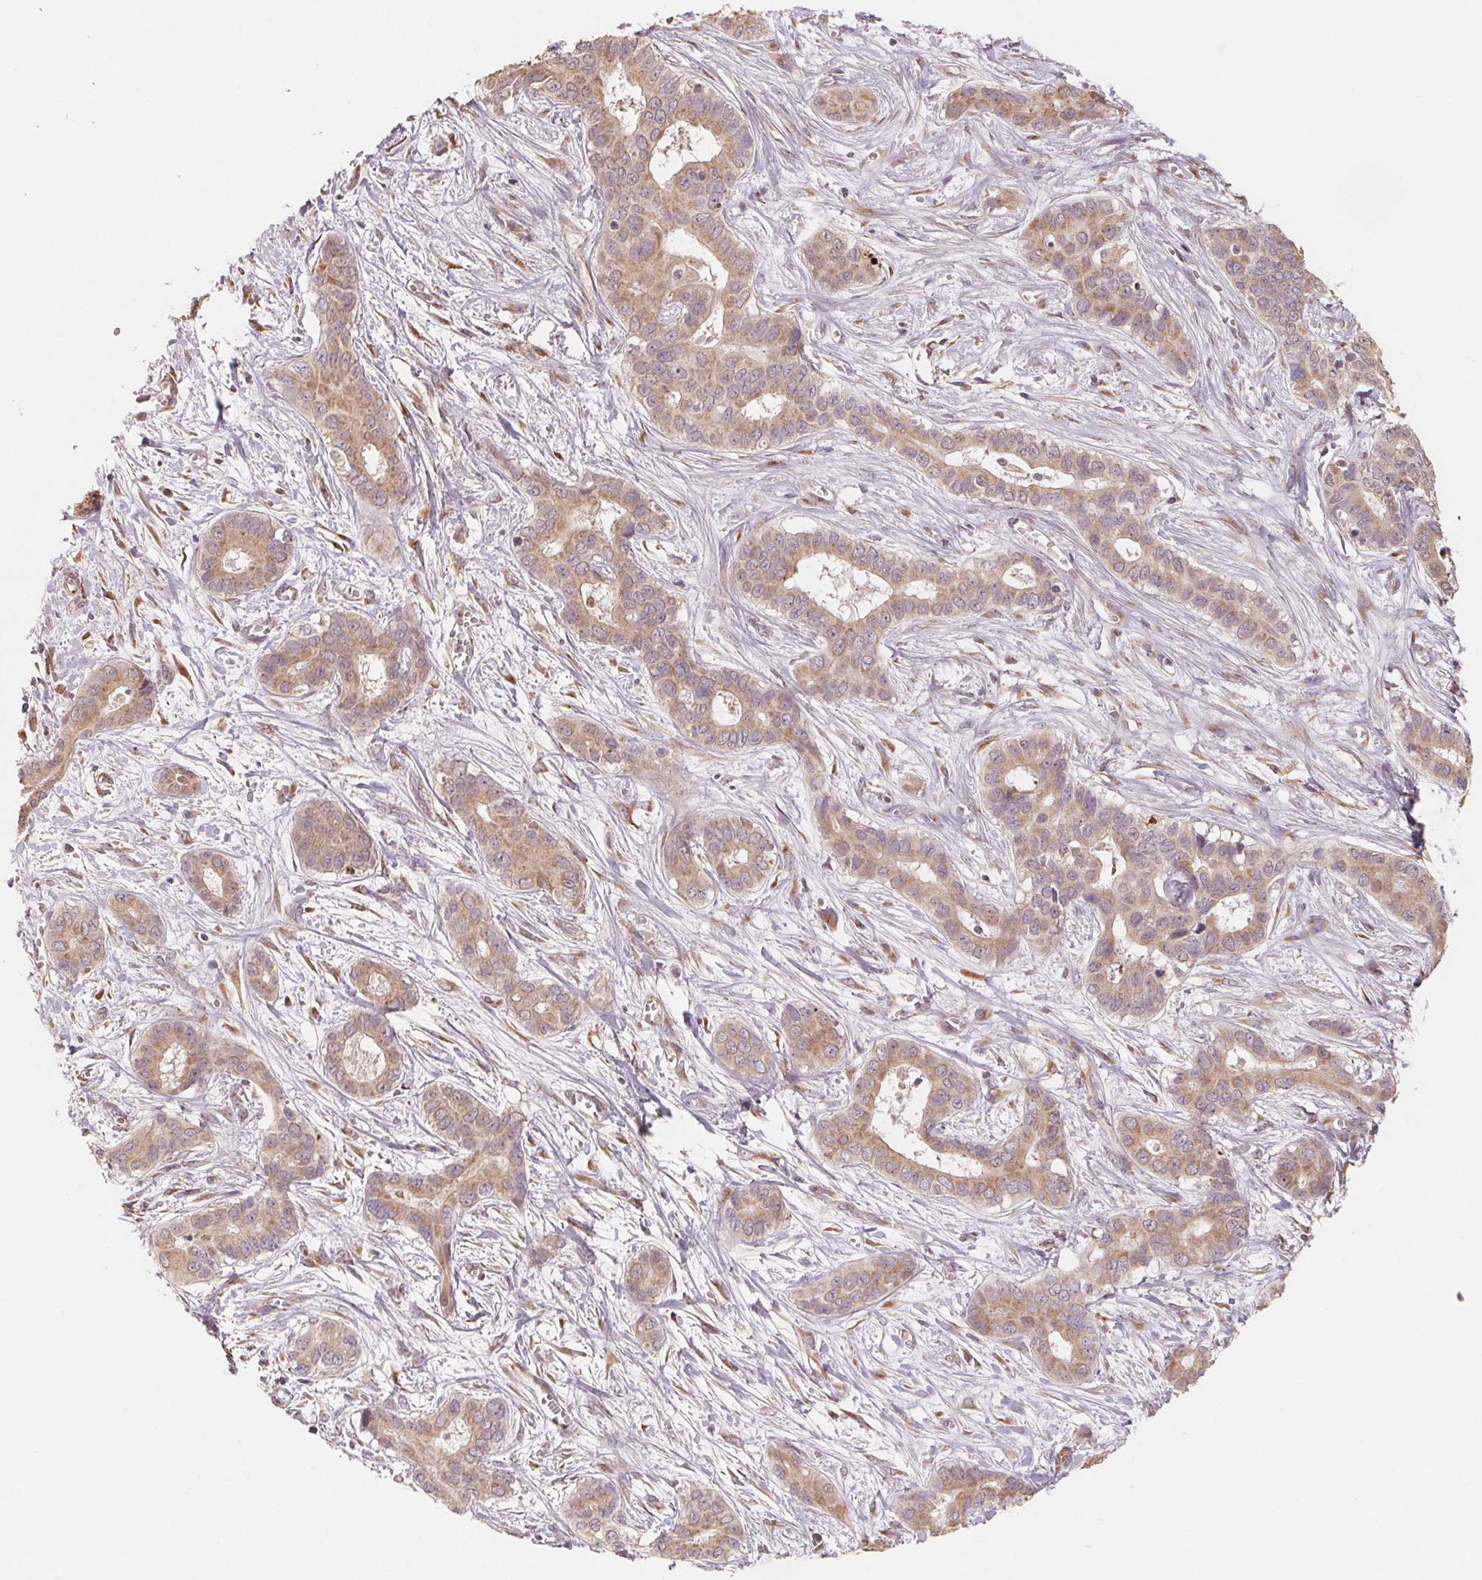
{"staining": {"intensity": "weak", "quantity": ">75%", "location": "cytoplasmic/membranous"}, "tissue": "liver cancer", "cell_type": "Tumor cells", "image_type": "cancer", "snomed": [{"axis": "morphology", "description": "Cholangiocarcinoma"}, {"axis": "topography", "description": "Liver"}], "caption": "IHC (DAB (3,3'-diaminobenzidine)) staining of human liver cholangiocarcinoma demonstrates weak cytoplasmic/membranous protein positivity in about >75% of tumor cells.", "gene": "TSPAN12", "patient": {"sex": "female", "age": 65}}